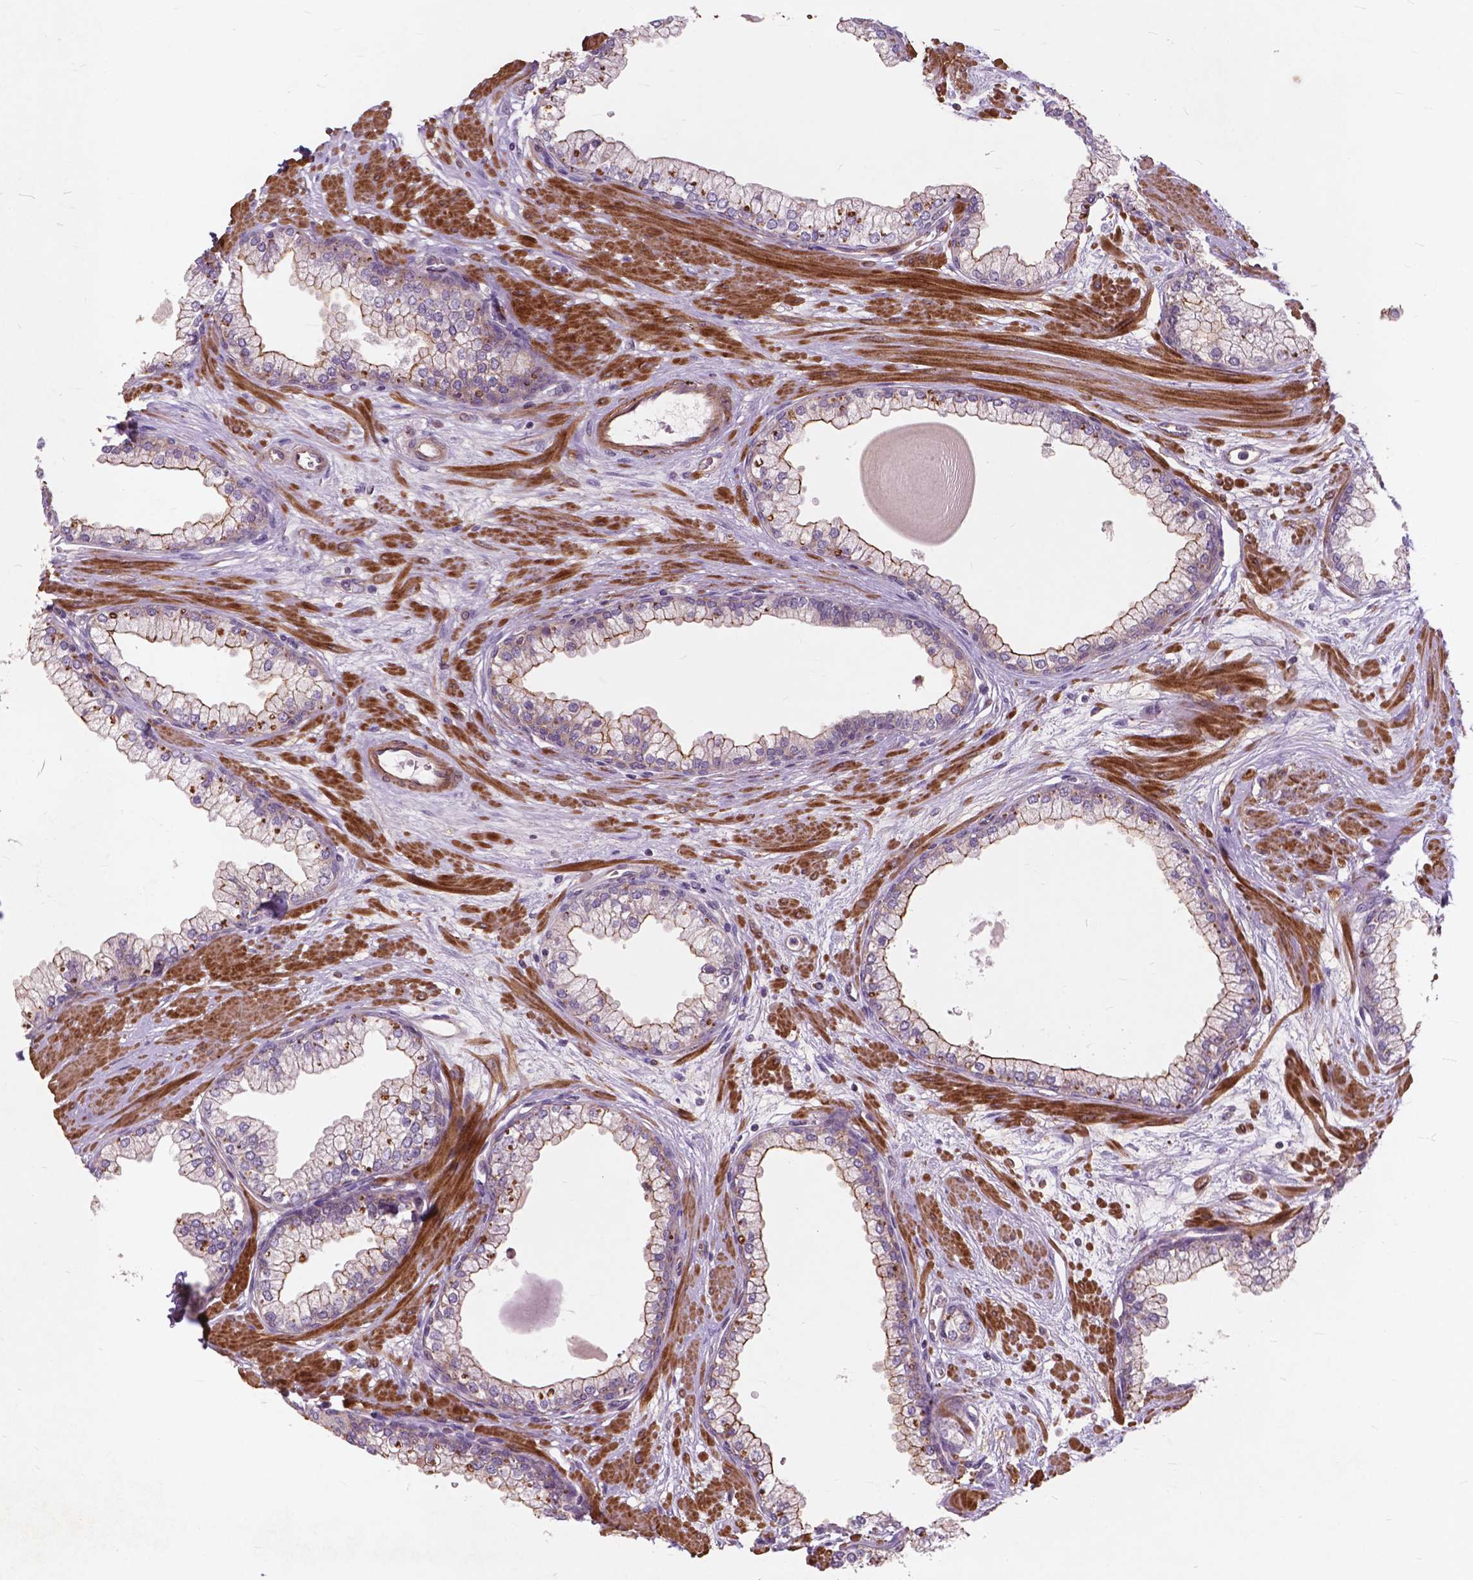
{"staining": {"intensity": "strong", "quantity": "<25%", "location": "cytoplasmic/membranous"}, "tissue": "prostate", "cell_type": "Glandular cells", "image_type": "normal", "snomed": [{"axis": "morphology", "description": "Normal tissue, NOS"}, {"axis": "topography", "description": "Prostate"}, {"axis": "topography", "description": "Peripheral nerve tissue"}], "caption": "Glandular cells reveal medium levels of strong cytoplasmic/membranous expression in about <25% of cells in unremarkable prostate.", "gene": "RFPL4B", "patient": {"sex": "male", "age": 61}}